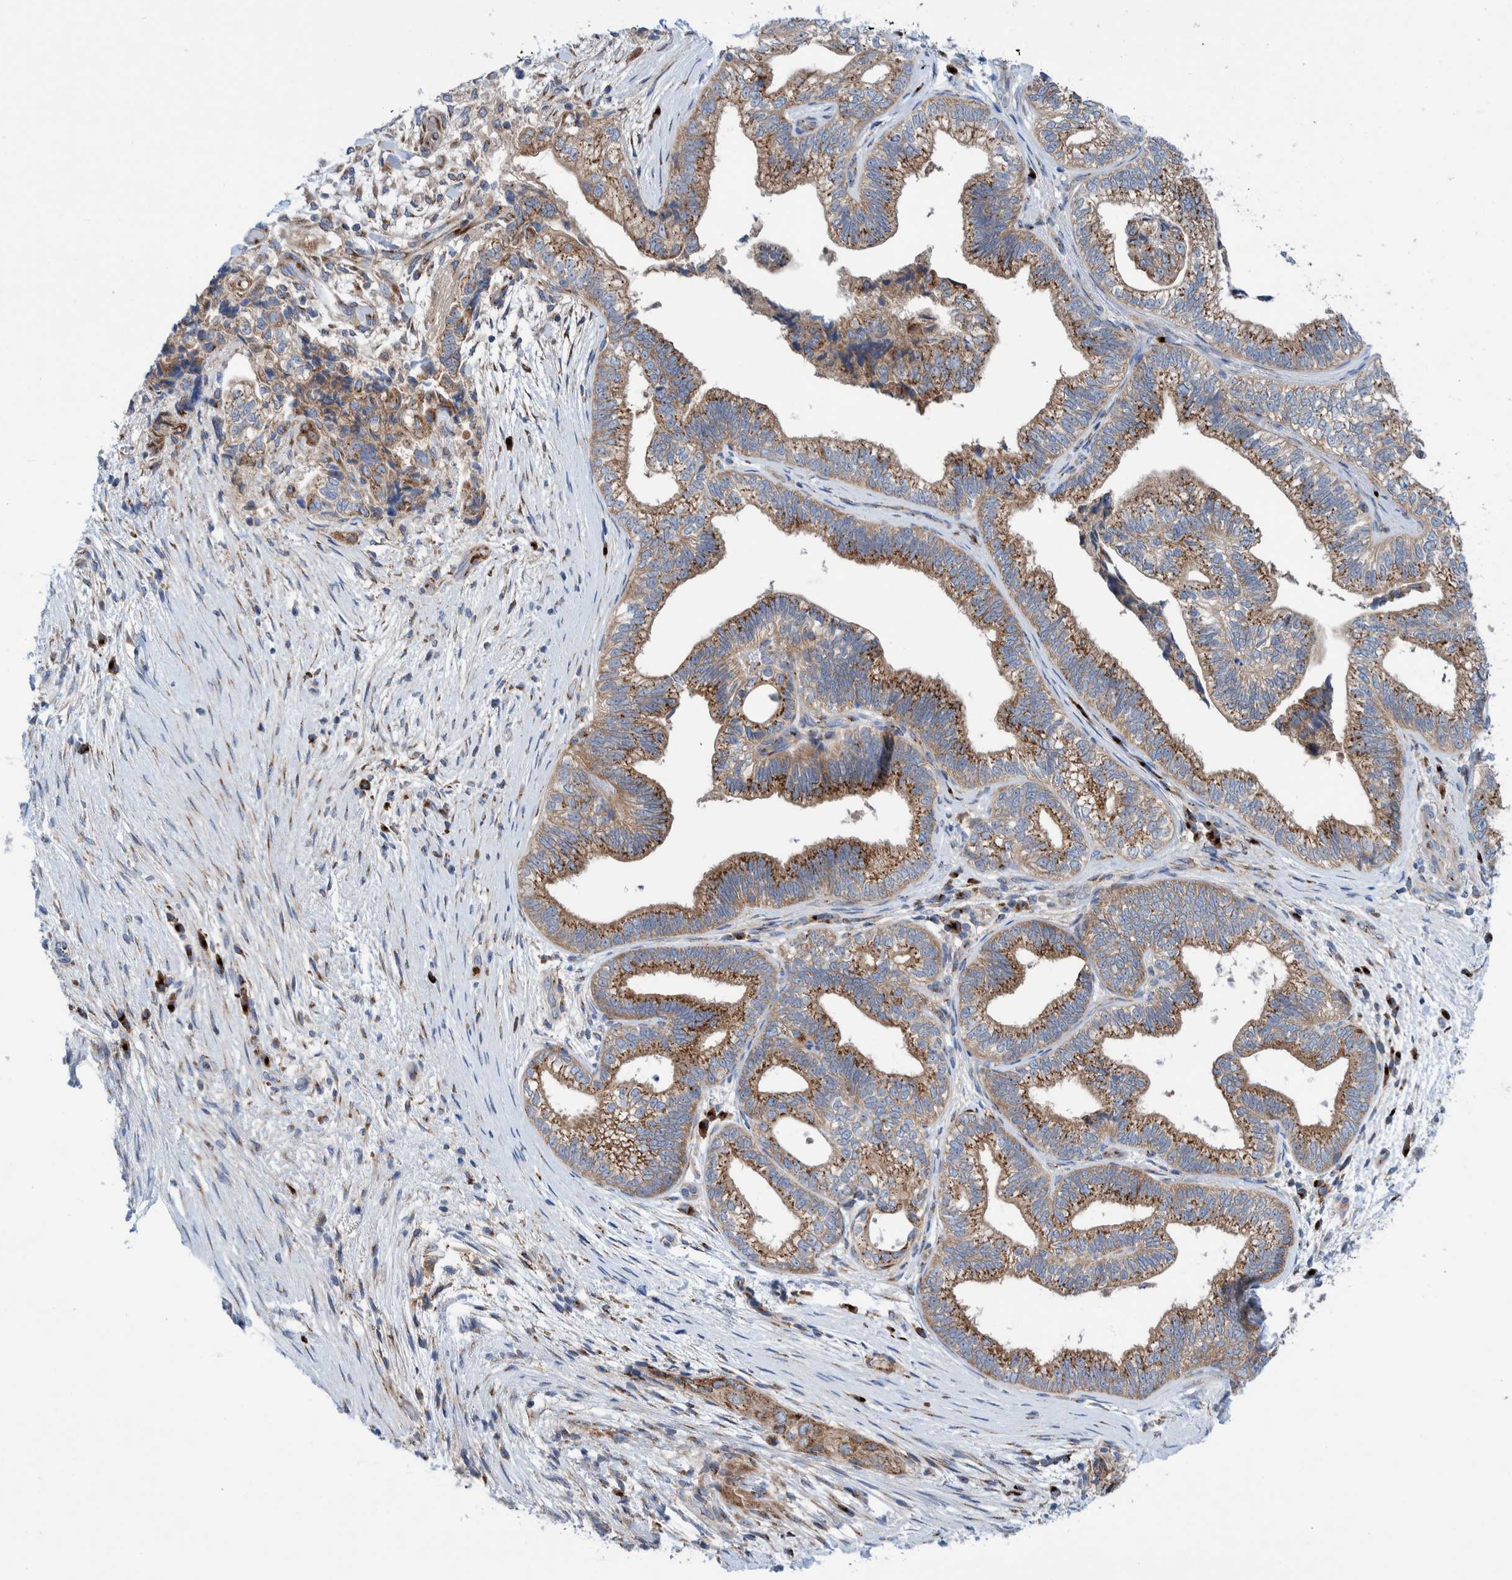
{"staining": {"intensity": "moderate", "quantity": ">75%", "location": "cytoplasmic/membranous"}, "tissue": "pancreatic cancer", "cell_type": "Tumor cells", "image_type": "cancer", "snomed": [{"axis": "morphology", "description": "Adenocarcinoma, NOS"}, {"axis": "topography", "description": "Pancreas"}], "caption": "Approximately >75% of tumor cells in adenocarcinoma (pancreatic) exhibit moderate cytoplasmic/membranous protein positivity as visualized by brown immunohistochemical staining.", "gene": "TRIM58", "patient": {"sex": "male", "age": 72}}